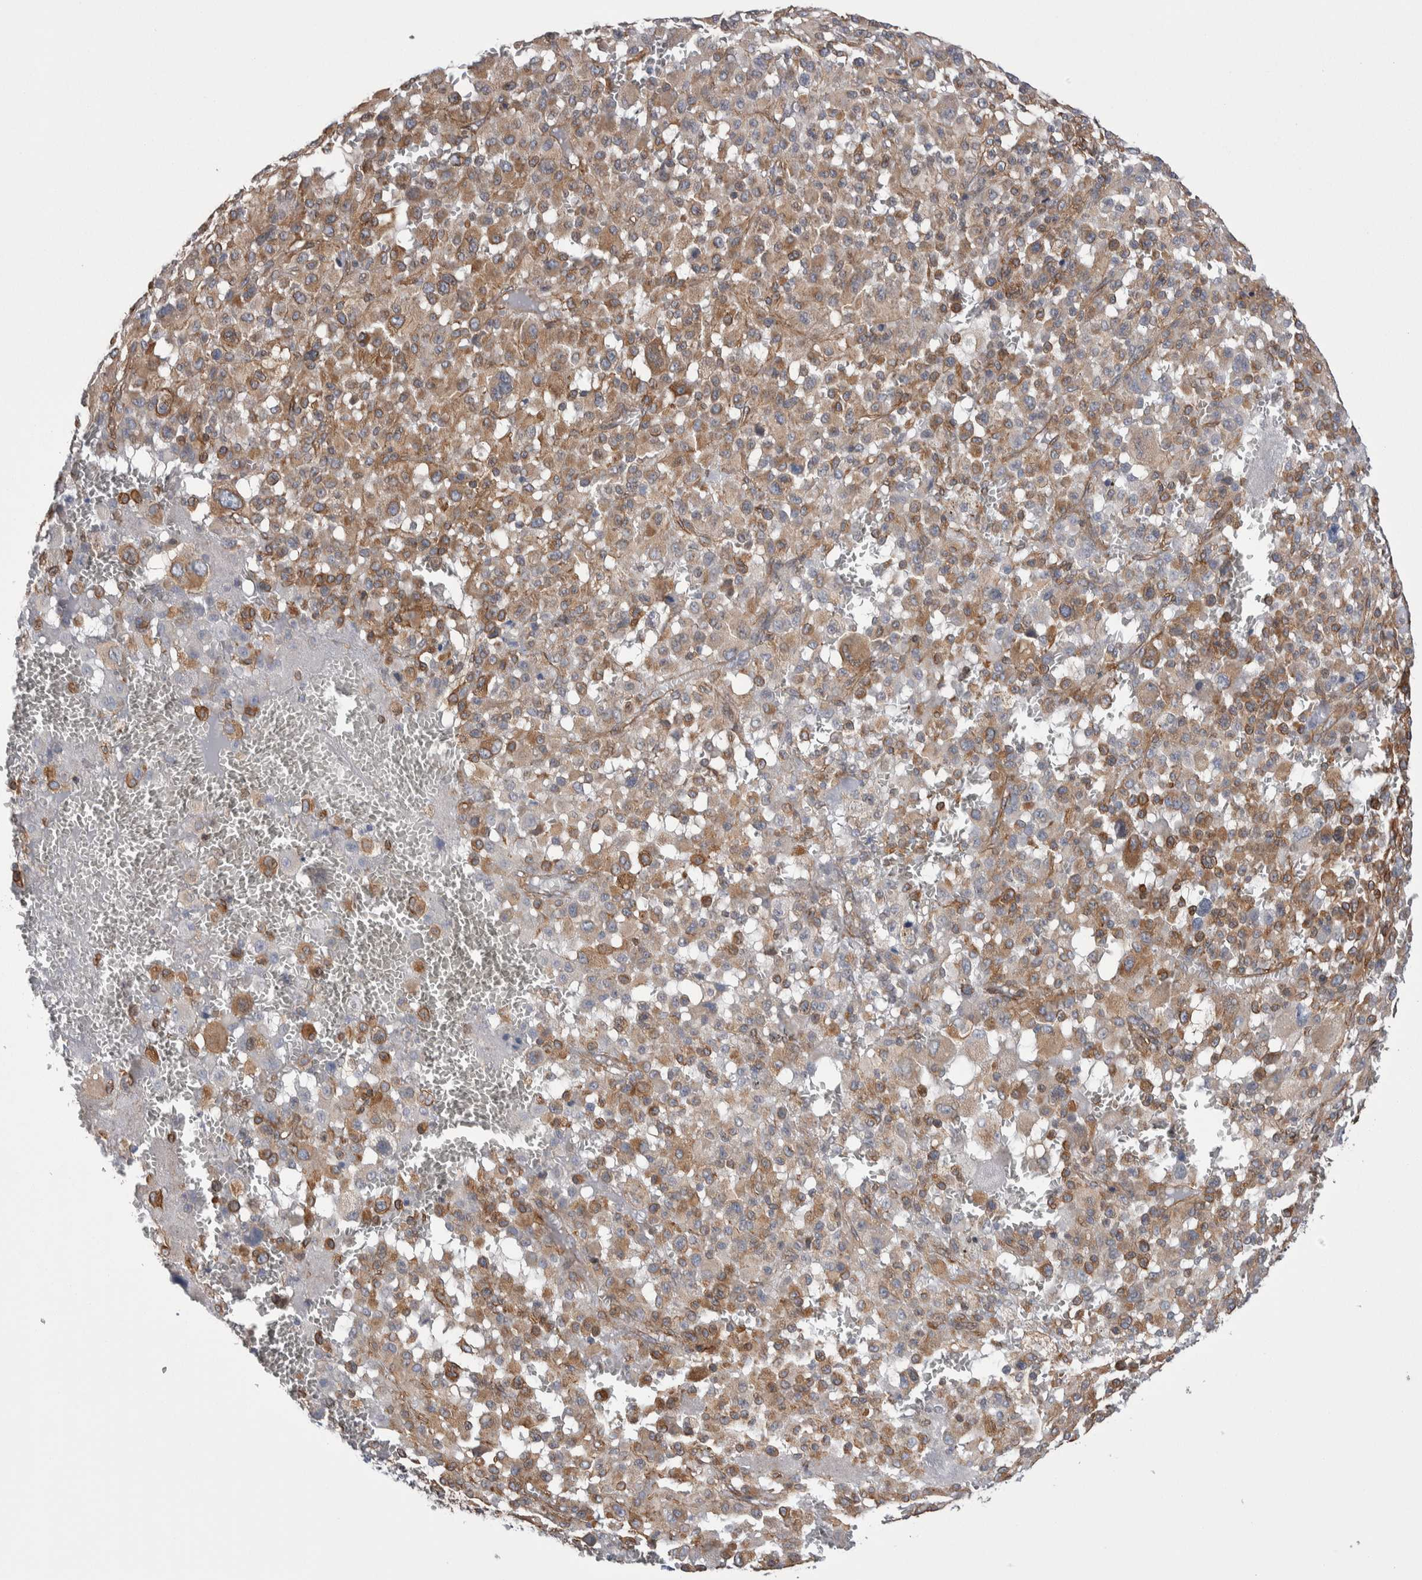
{"staining": {"intensity": "moderate", "quantity": ">75%", "location": "cytoplasmic/membranous"}, "tissue": "melanoma", "cell_type": "Tumor cells", "image_type": "cancer", "snomed": [{"axis": "morphology", "description": "Malignant melanoma, Metastatic site"}, {"axis": "topography", "description": "Skin"}], "caption": "Immunohistochemical staining of malignant melanoma (metastatic site) shows medium levels of moderate cytoplasmic/membranous protein expression in approximately >75% of tumor cells. (DAB = brown stain, brightfield microscopy at high magnification).", "gene": "KIF12", "patient": {"sex": "female", "age": 74}}